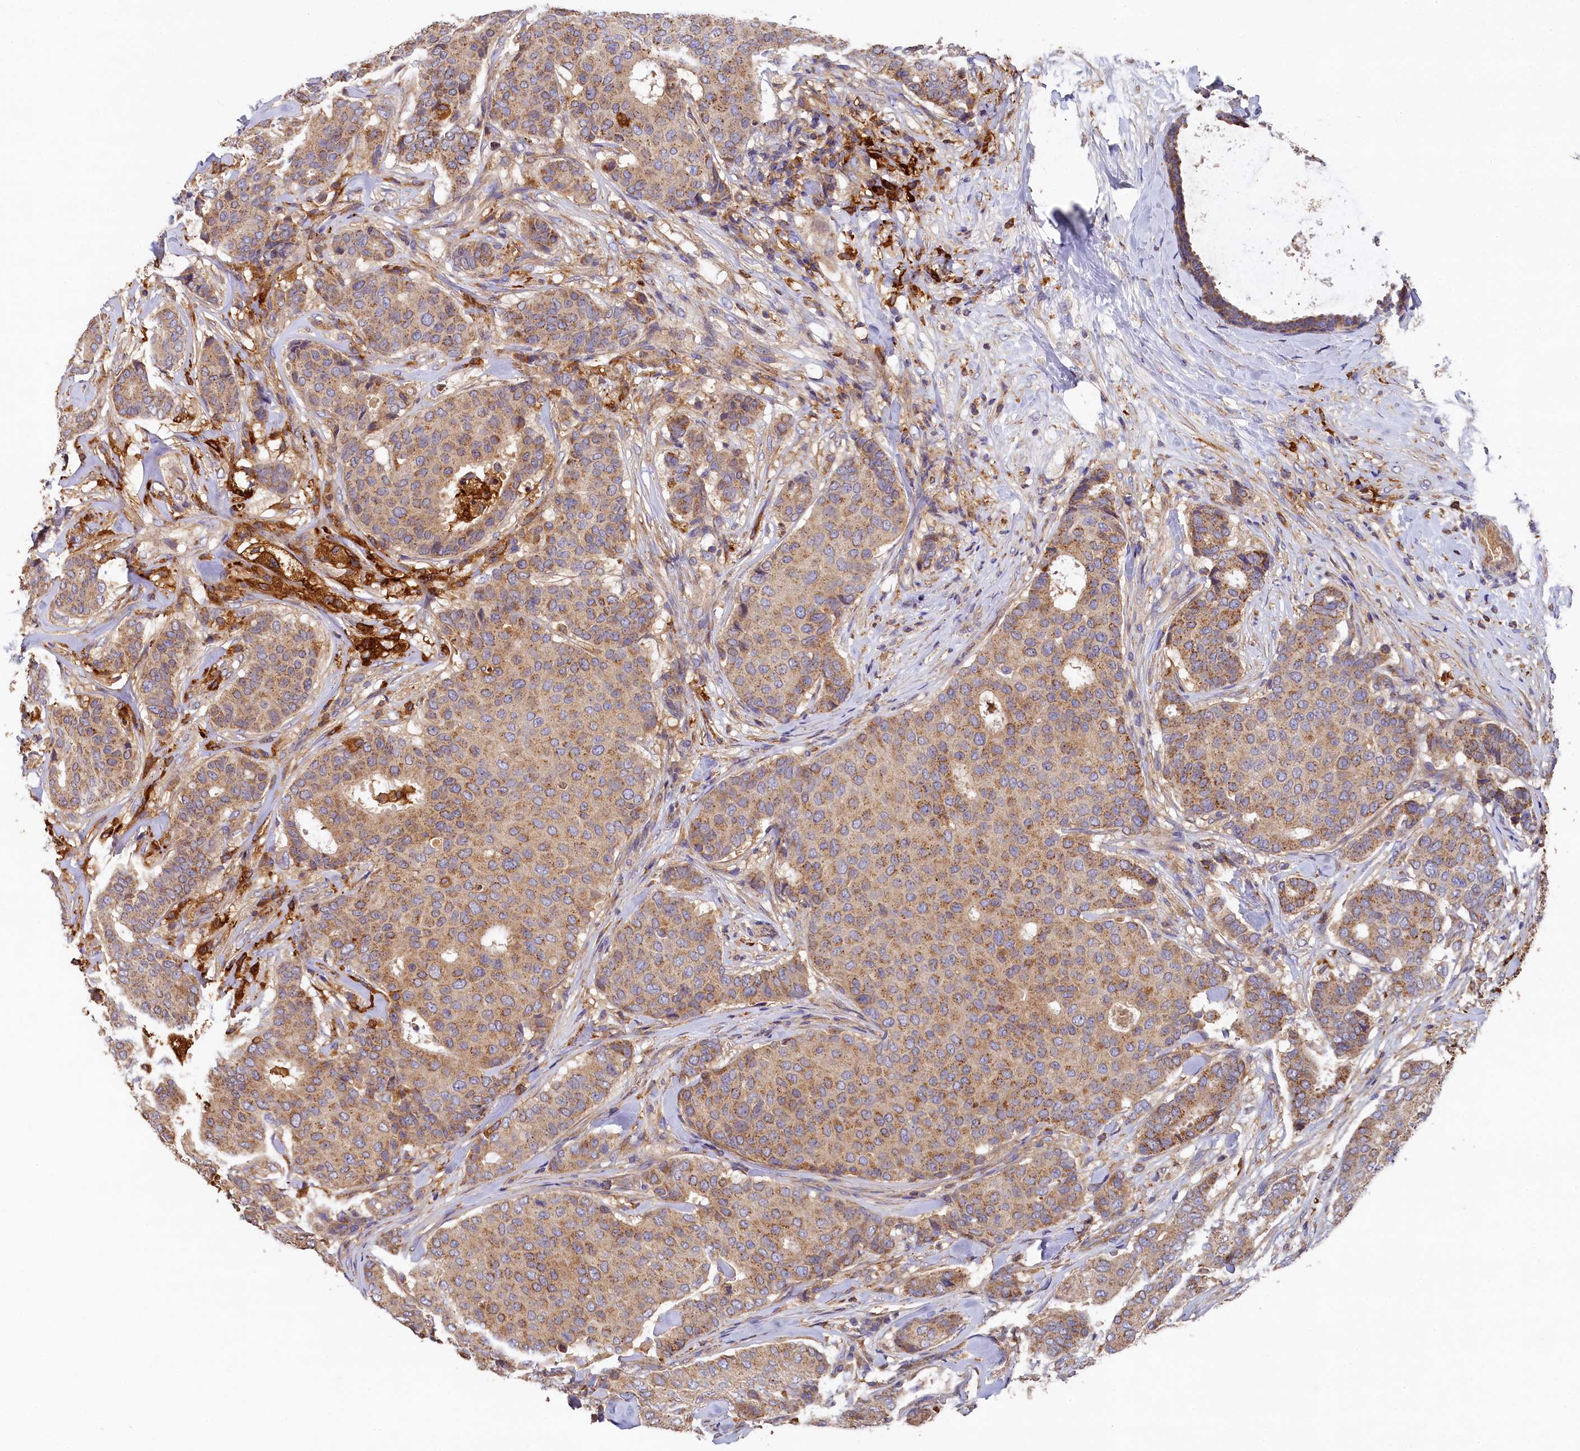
{"staining": {"intensity": "moderate", "quantity": ">75%", "location": "cytoplasmic/membranous"}, "tissue": "breast cancer", "cell_type": "Tumor cells", "image_type": "cancer", "snomed": [{"axis": "morphology", "description": "Duct carcinoma"}, {"axis": "topography", "description": "Breast"}], "caption": "A high-resolution histopathology image shows IHC staining of breast cancer, which demonstrates moderate cytoplasmic/membranous expression in approximately >75% of tumor cells.", "gene": "SEC31B", "patient": {"sex": "female", "age": 75}}